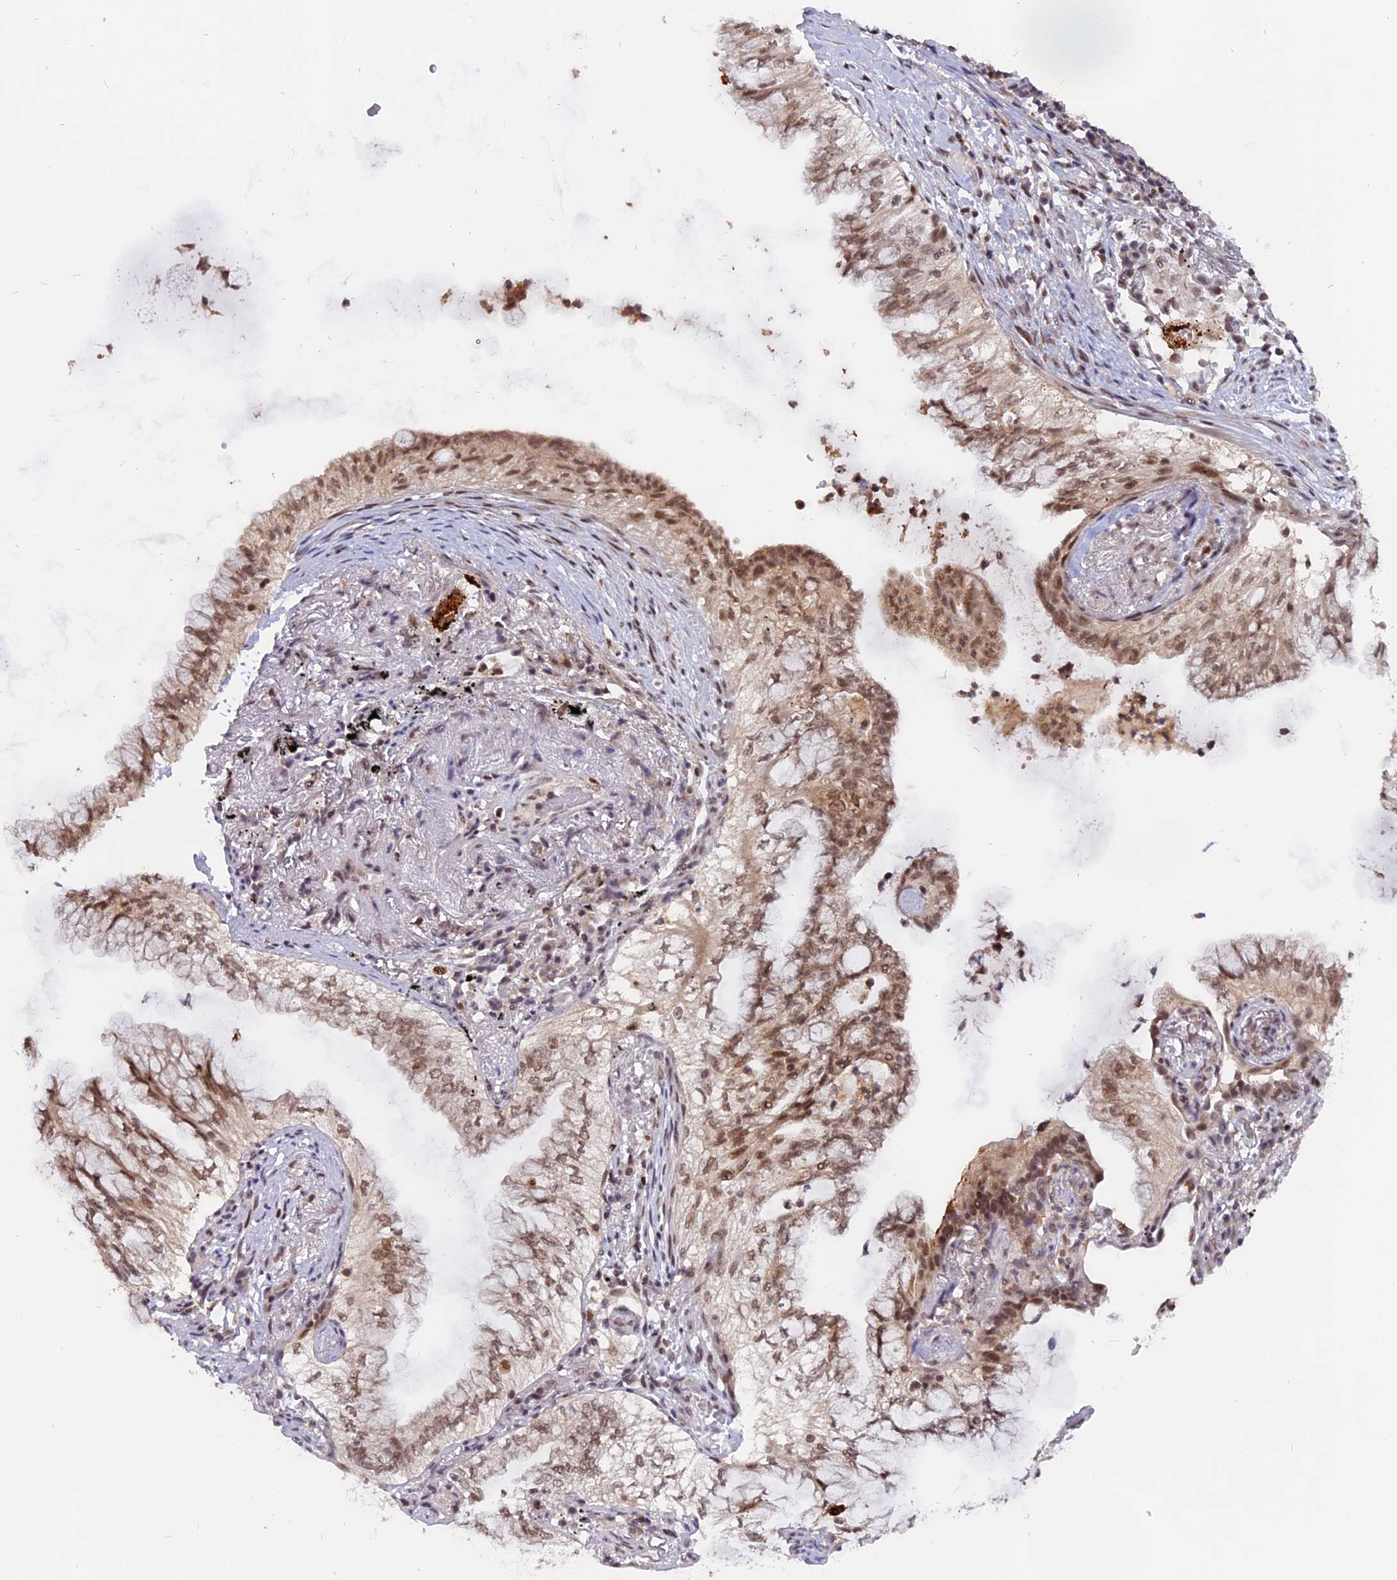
{"staining": {"intensity": "moderate", "quantity": "25%-75%", "location": "nuclear"}, "tissue": "lung cancer", "cell_type": "Tumor cells", "image_type": "cancer", "snomed": [{"axis": "morphology", "description": "Adenocarcinoma, NOS"}, {"axis": "topography", "description": "Lung"}], "caption": "This micrograph demonstrates lung cancer stained with immunohistochemistry (IHC) to label a protein in brown. The nuclear of tumor cells show moderate positivity for the protein. Nuclei are counter-stained blue.", "gene": "TADA3", "patient": {"sex": "female", "age": 70}}